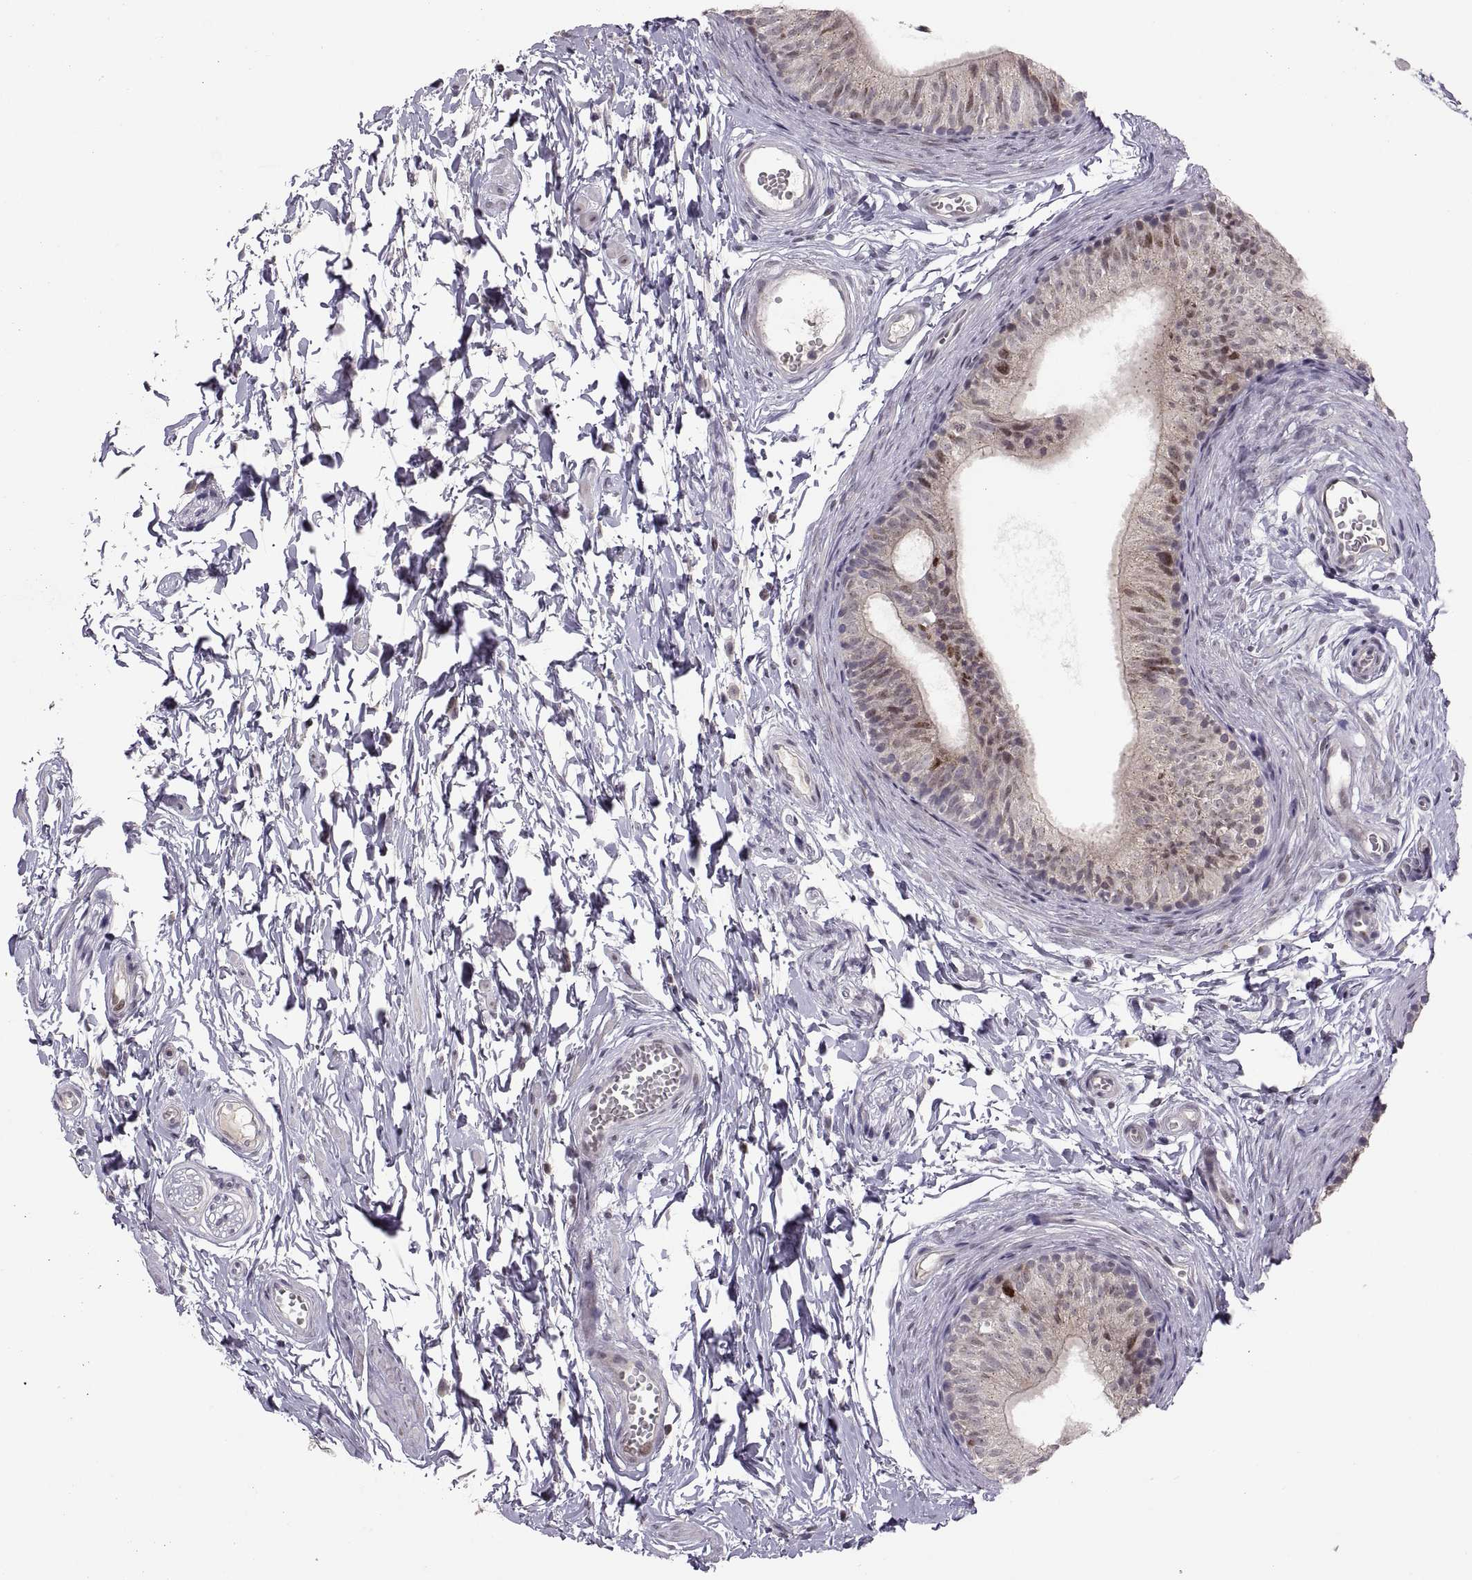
{"staining": {"intensity": "strong", "quantity": "<25%", "location": "nuclear"}, "tissue": "epididymis", "cell_type": "Glandular cells", "image_type": "normal", "snomed": [{"axis": "morphology", "description": "Normal tissue, NOS"}, {"axis": "topography", "description": "Epididymis"}], "caption": "Protein expression analysis of unremarkable human epididymis reveals strong nuclear positivity in about <25% of glandular cells.", "gene": "SNAI1", "patient": {"sex": "male", "age": 22}}